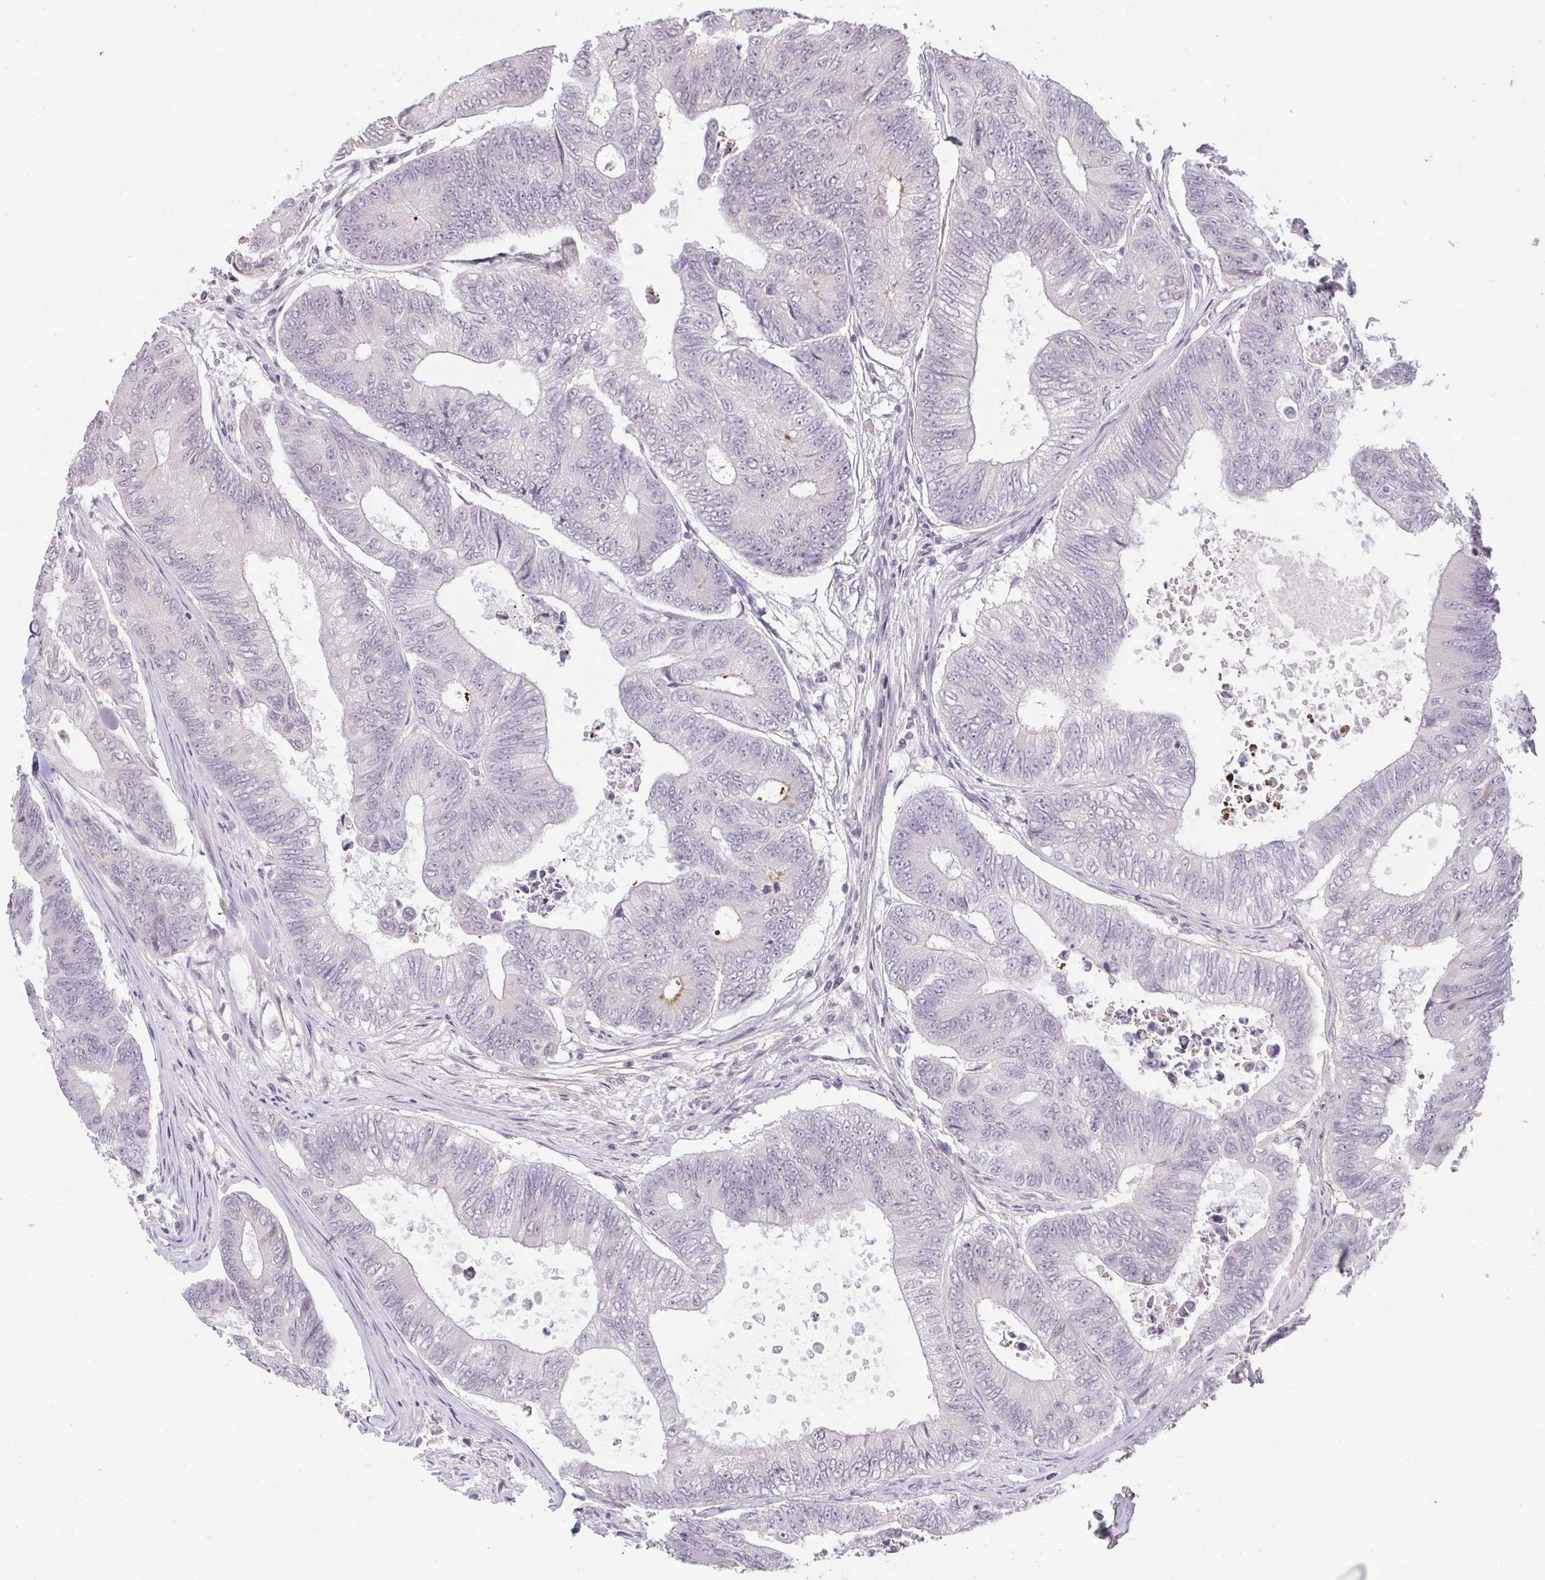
{"staining": {"intensity": "negative", "quantity": "none", "location": "none"}, "tissue": "colorectal cancer", "cell_type": "Tumor cells", "image_type": "cancer", "snomed": [{"axis": "morphology", "description": "Adenocarcinoma, NOS"}, {"axis": "topography", "description": "Colon"}], "caption": "DAB (3,3'-diaminobenzidine) immunohistochemical staining of human colorectal cancer displays no significant positivity in tumor cells.", "gene": "CACNA1S", "patient": {"sex": "female", "age": 48}}